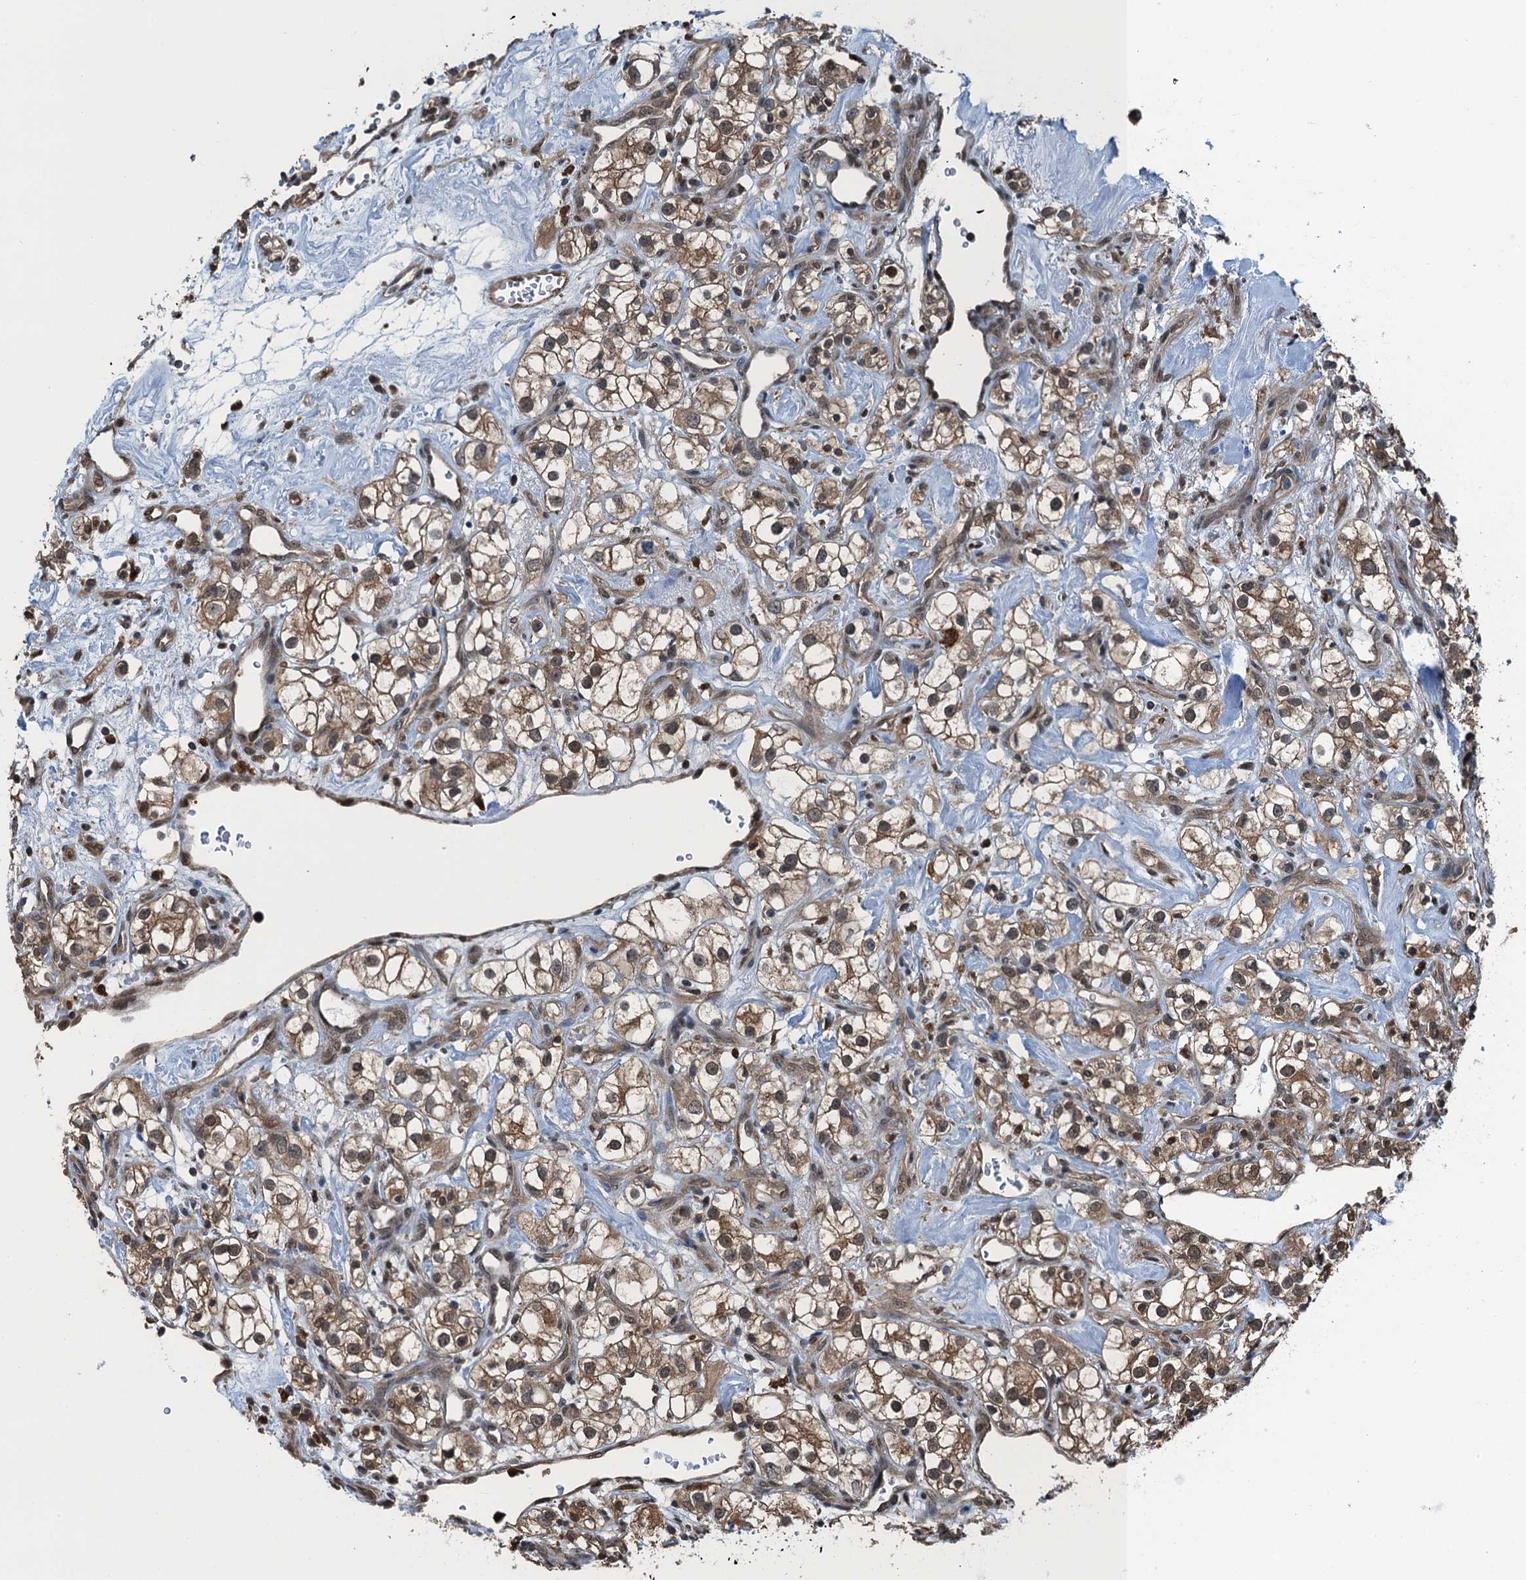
{"staining": {"intensity": "moderate", "quantity": ">75%", "location": "cytoplasmic/membranous,nuclear"}, "tissue": "renal cancer", "cell_type": "Tumor cells", "image_type": "cancer", "snomed": [{"axis": "morphology", "description": "Adenocarcinoma, NOS"}, {"axis": "topography", "description": "Kidney"}], "caption": "Moderate cytoplasmic/membranous and nuclear protein positivity is seen in about >75% of tumor cells in renal cancer (adenocarcinoma).", "gene": "RNH1", "patient": {"sex": "male", "age": 77}}